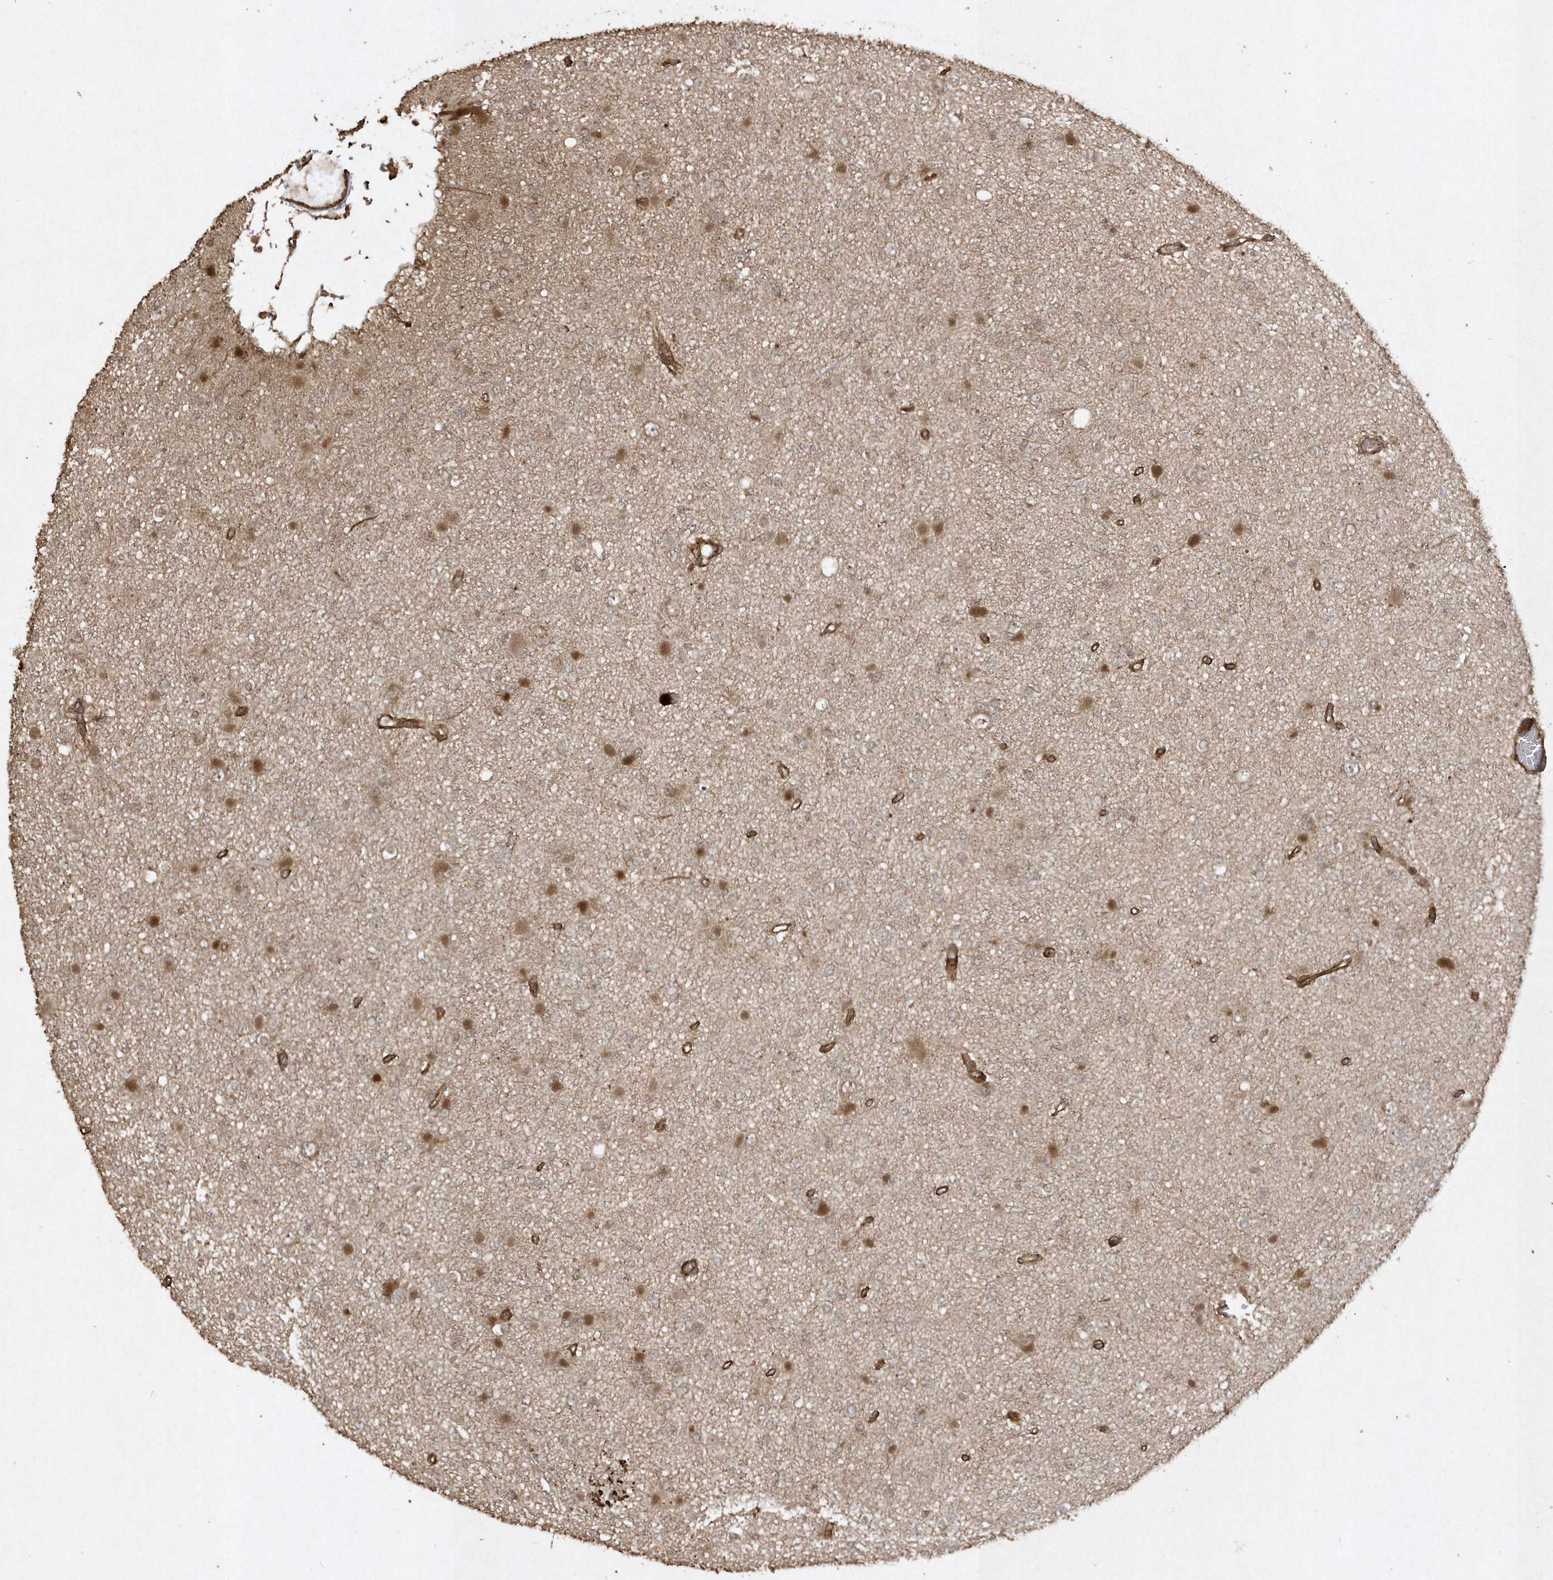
{"staining": {"intensity": "moderate", "quantity": "25%-75%", "location": "cytoplasmic/membranous,nuclear"}, "tissue": "glioma", "cell_type": "Tumor cells", "image_type": "cancer", "snomed": [{"axis": "morphology", "description": "Glioma, malignant, Low grade"}, {"axis": "topography", "description": "Brain"}], "caption": "The immunohistochemical stain highlights moderate cytoplasmic/membranous and nuclear positivity in tumor cells of glioma tissue.", "gene": "AVPI1", "patient": {"sex": "female", "age": 22}}